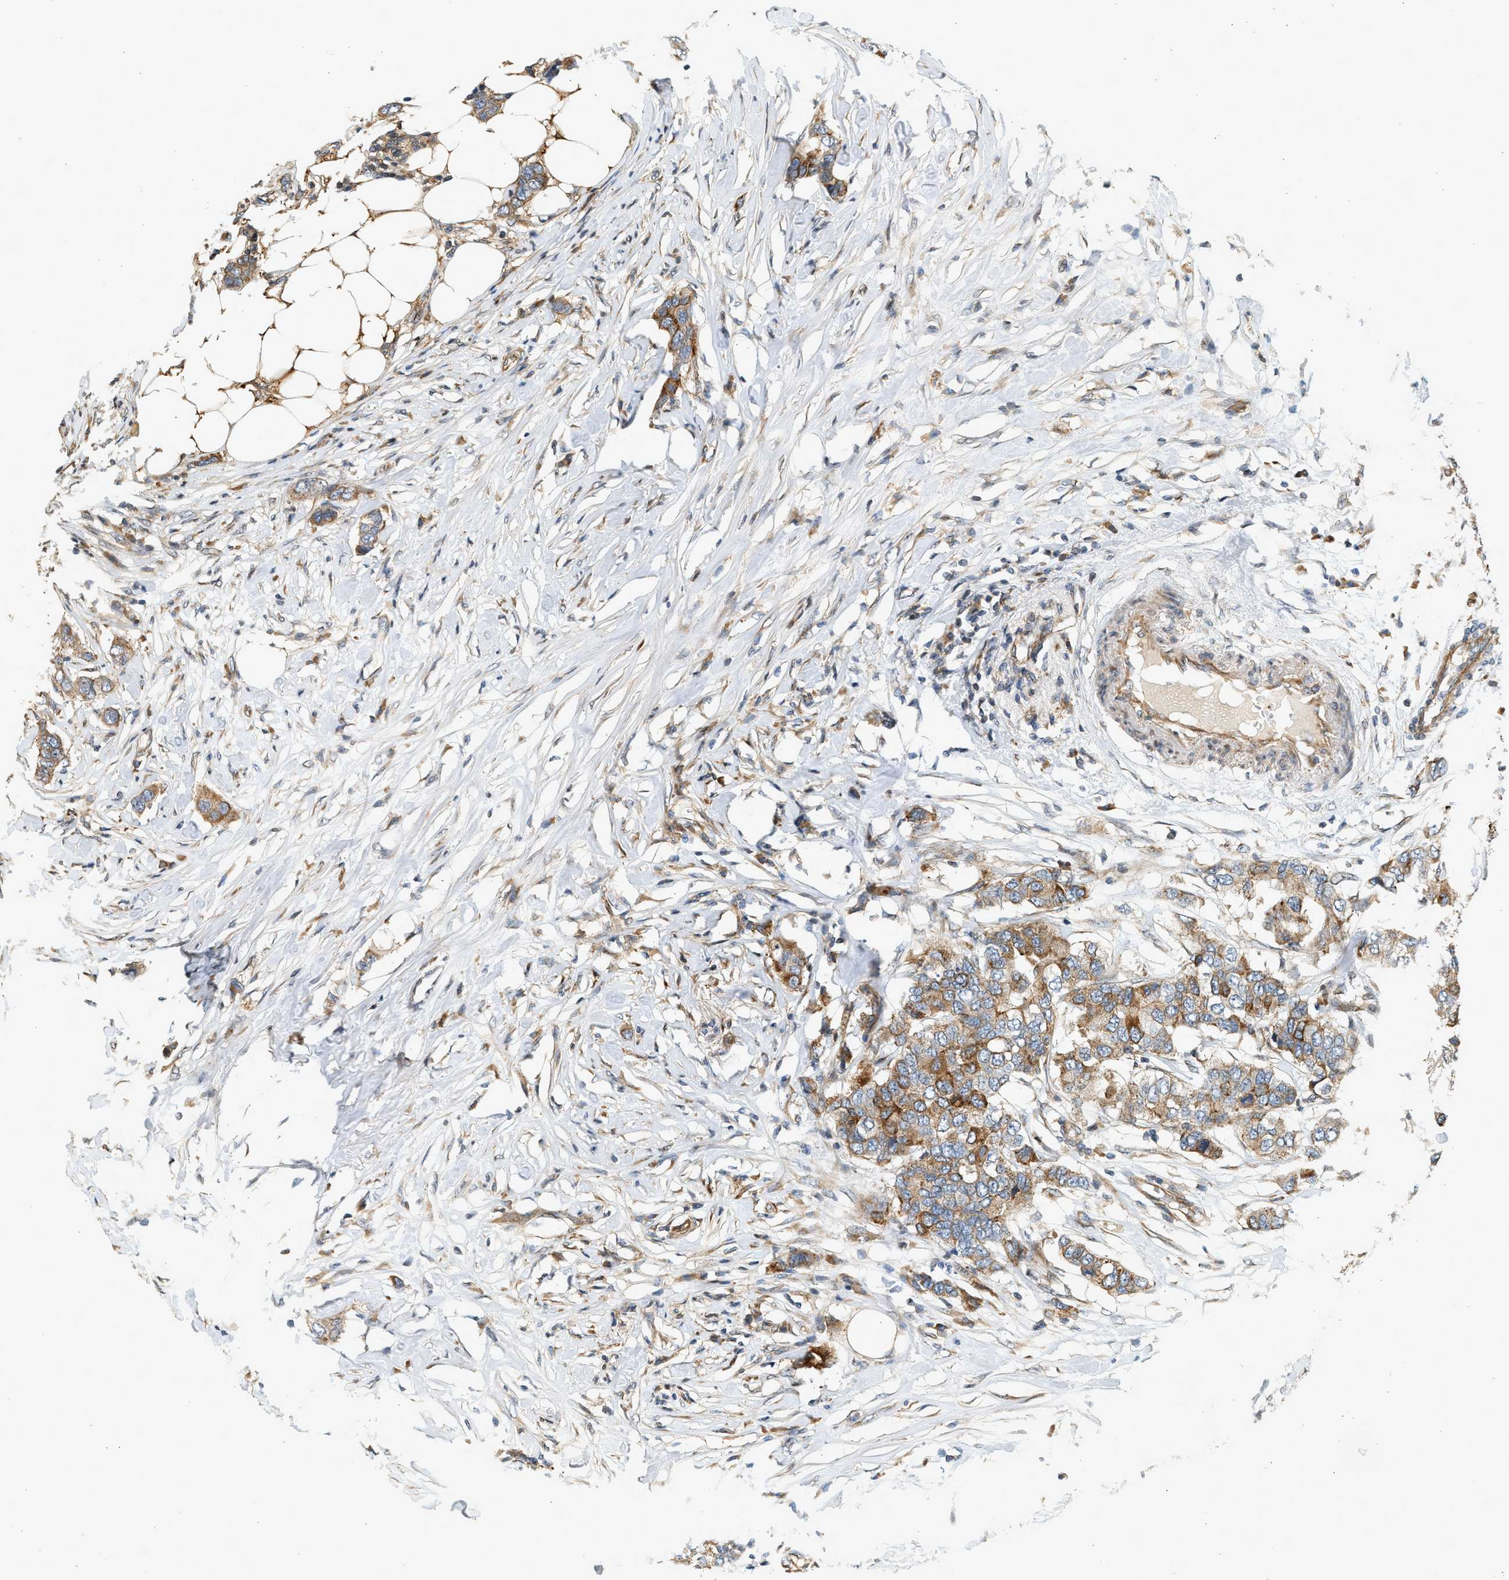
{"staining": {"intensity": "moderate", "quantity": ">75%", "location": "cytoplasmic/membranous"}, "tissue": "breast cancer", "cell_type": "Tumor cells", "image_type": "cancer", "snomed": [{"axis": "morphology", "description": "Duct carcinoma"}, {"axis": "topography", "description": "Breast"}], "caption": "Immunohistochemical staining of human breast cancer (intraductal carcinoma) demonstrates medium levels of moderate cytoplasmic/membranous protein staining in approximately >75% of tumor cells.", "gene": "NRSN2", "patient": {"sex": "female", "age": 50}}